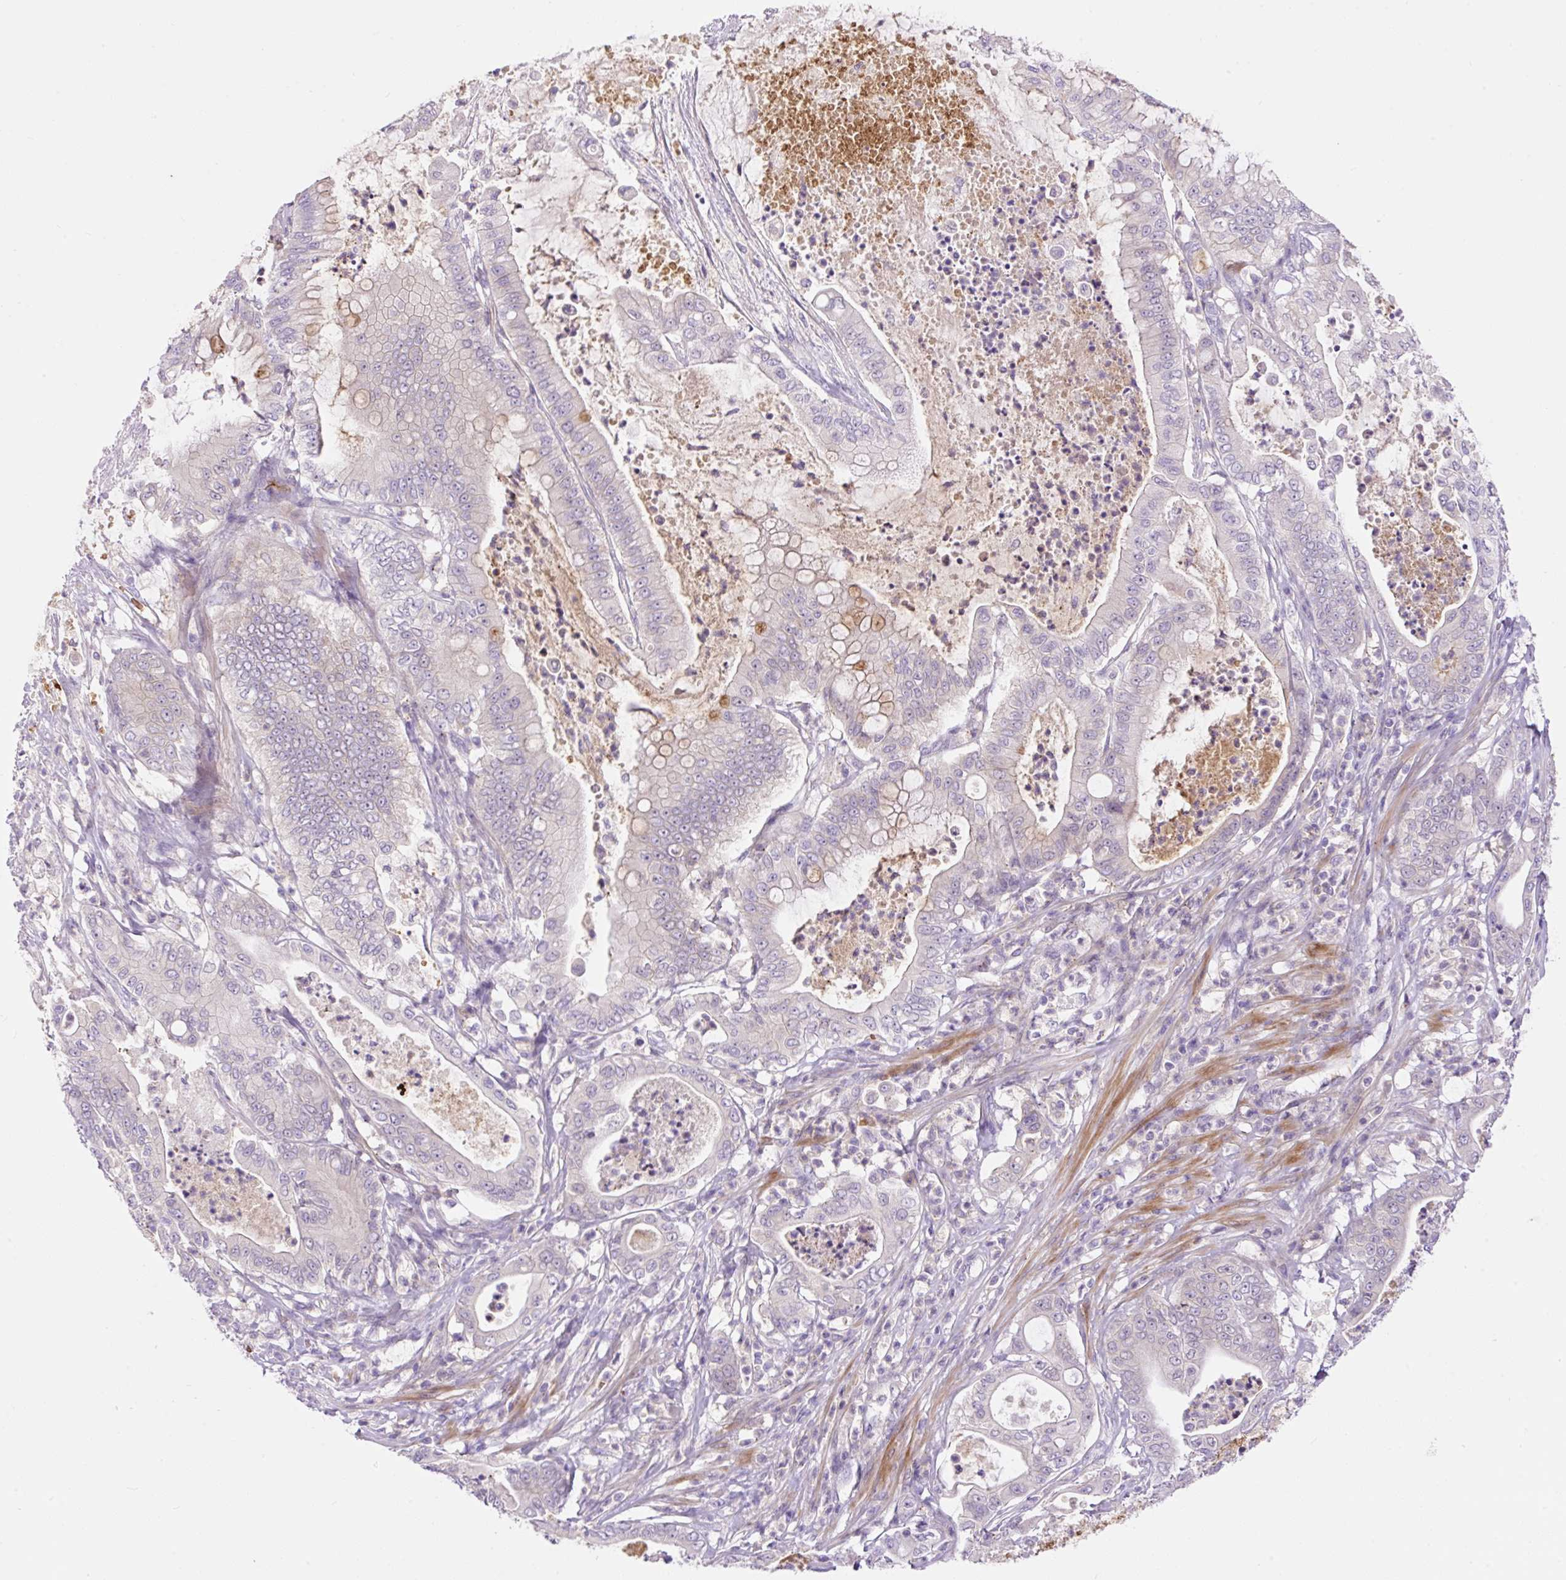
{"staining": {"intensity": "negative", "quantity": "none", "location": "none"}, "tissue": "pancreatic cancer", "cell_type": "Tumor cells", "image_type": "cancer", "snomed": [{"axis": "morphology", "description": "Adenocarcinoma, NOS"}, {"axis": "topography", "description": "Pancreas"}], "caption": "This image is of pancreatic adenocarcinoma stained with IHC to label a protein in brown with the nuclei are counter-stained blue. There is no staining in tumor cells.", "gene": "LHFPL5", "patient": {"sex": "male", "age": 71}}